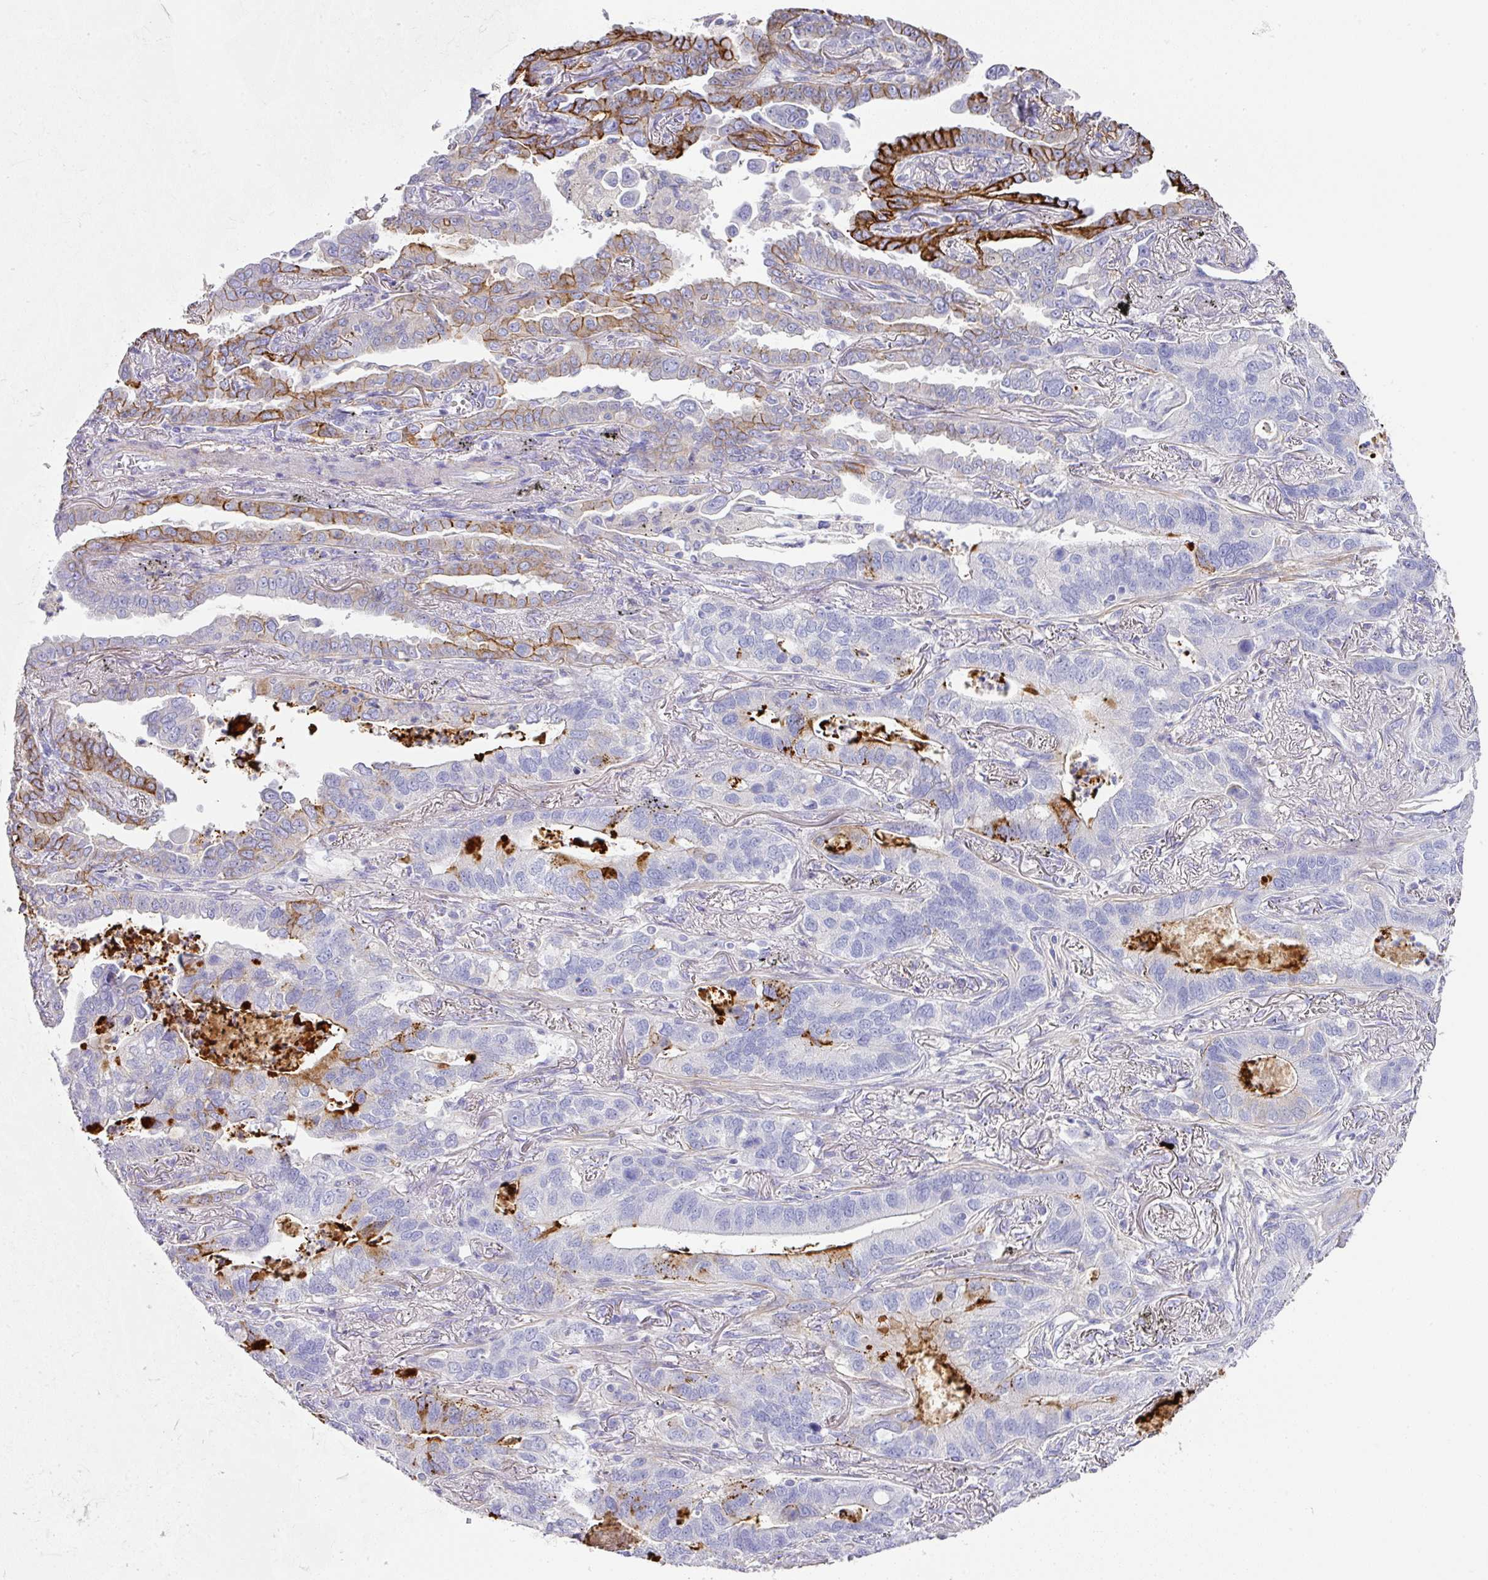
{"staining": {"intensity": "strong", "quantity": "<25%", "location": "cytoplasmic/membranous"}, "tissue": "lung cancer", "cell_type": "Tumor cells", "image_type": "cancer", "snomed": [{"axis": "morphology", "description": "Adenocarcinoma, NOS"}, {"axis": "topography", "description": "Lung"}], "caption": "Human lung adenocarcinoma stained with a protein marker demonstrates strong staining in tumor cells.", "gene": "TARM1", "patient": {"sex": "male", "age": 67}}